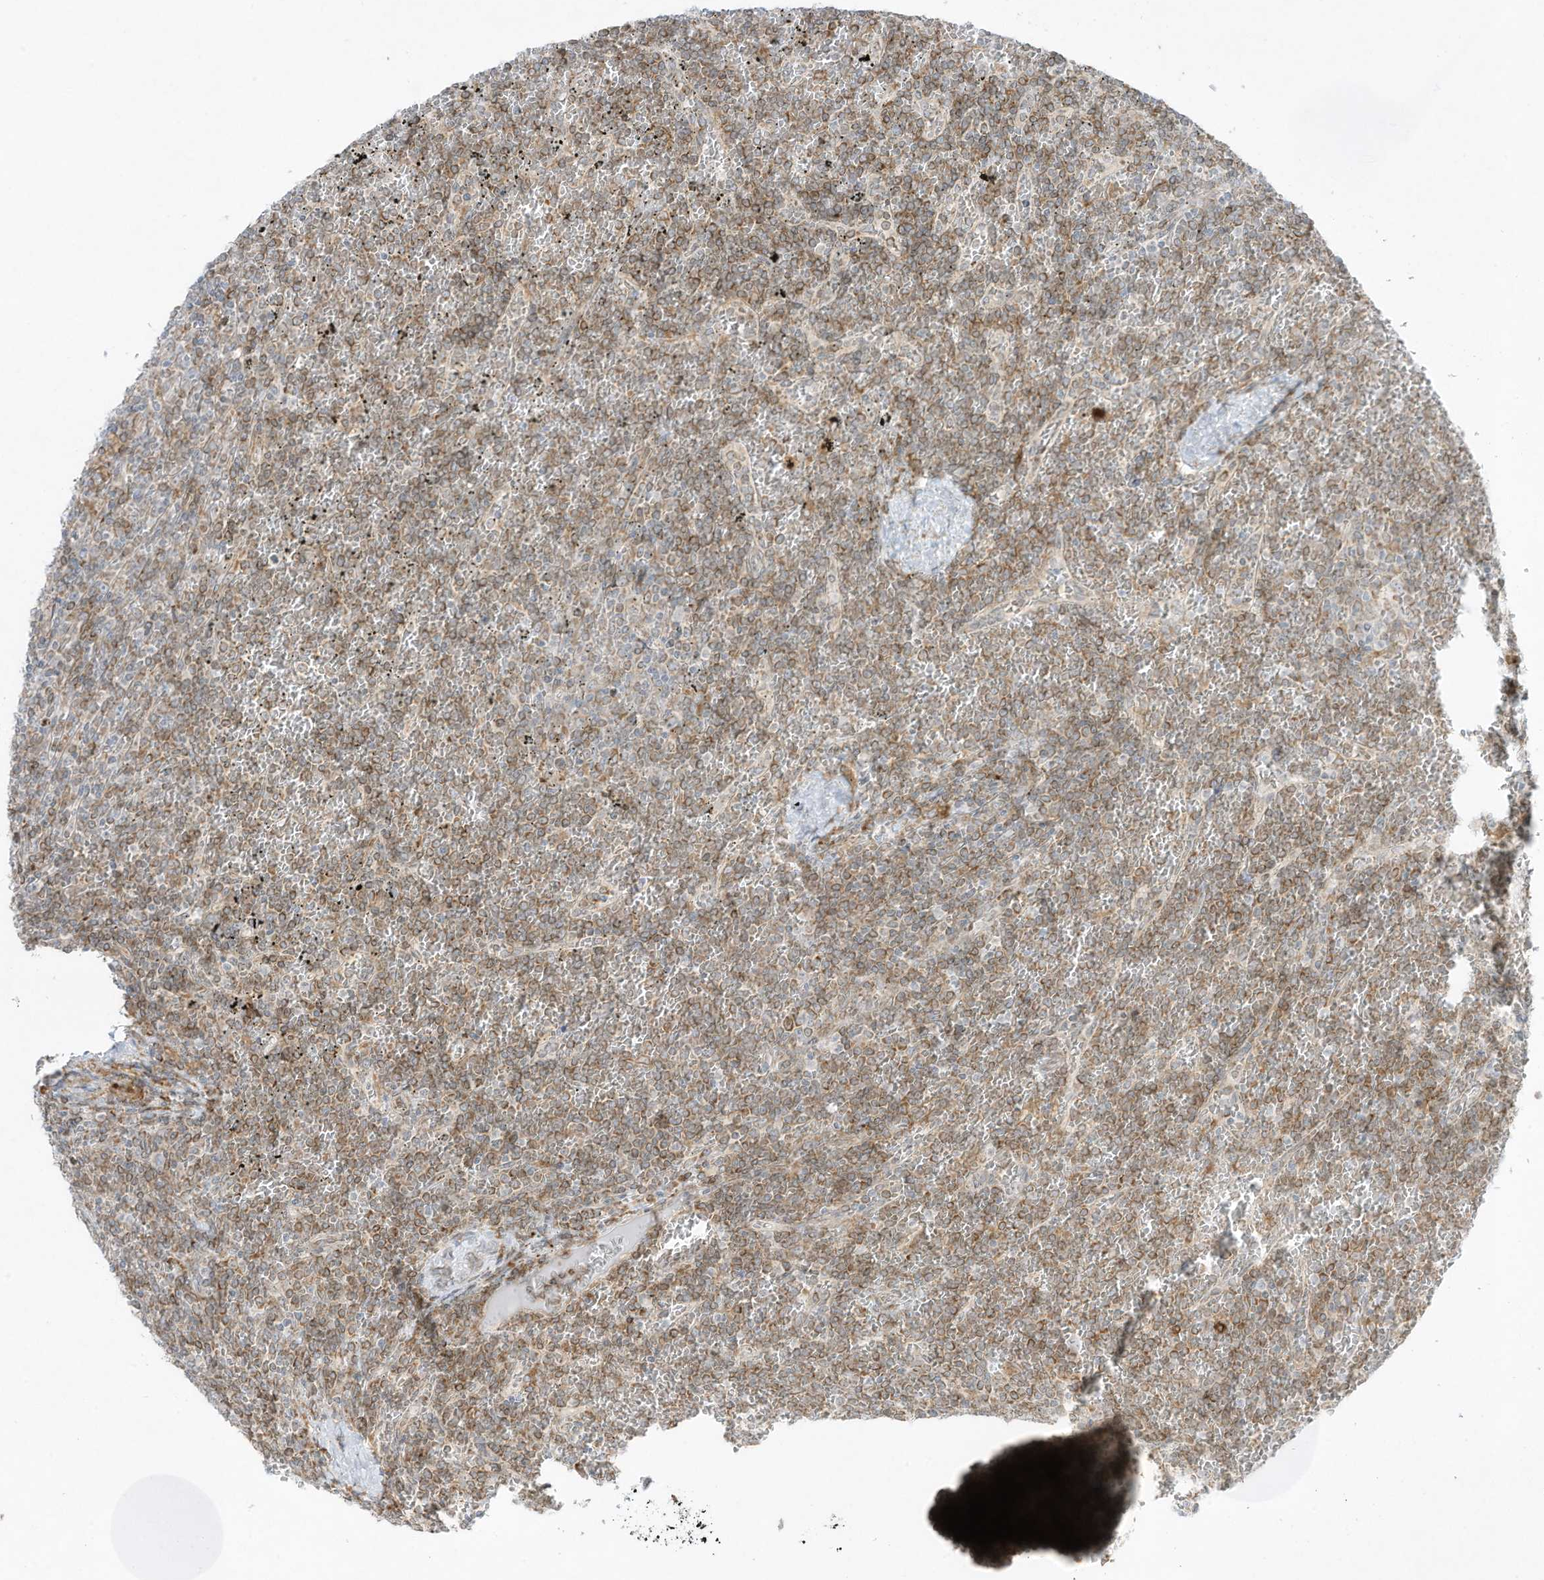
{"staining": {"intensity": "weak", "quantity": ">75%", "location": "cytoplasmic/membranous"}, "tissue": "lymphoma", "cell_type": "Tumor cells", "image_type": "cancer", "snomed": [{"axis": "morphology", "description": "Malignant lymphoma, non-Hodgkin's type, Low grade"}, {"axis": "topography", "description": "Spleen"}], "caption": "Low-grade malignant lymphoma, non-Hodgkin's type tissue shows weak cytoplasmic/membranous positivity in approximately >75% of tumor cells, visualized by immunohistochemistry.", "gene": "PTK6", "patient": {"sex": "female", "age": 19}}